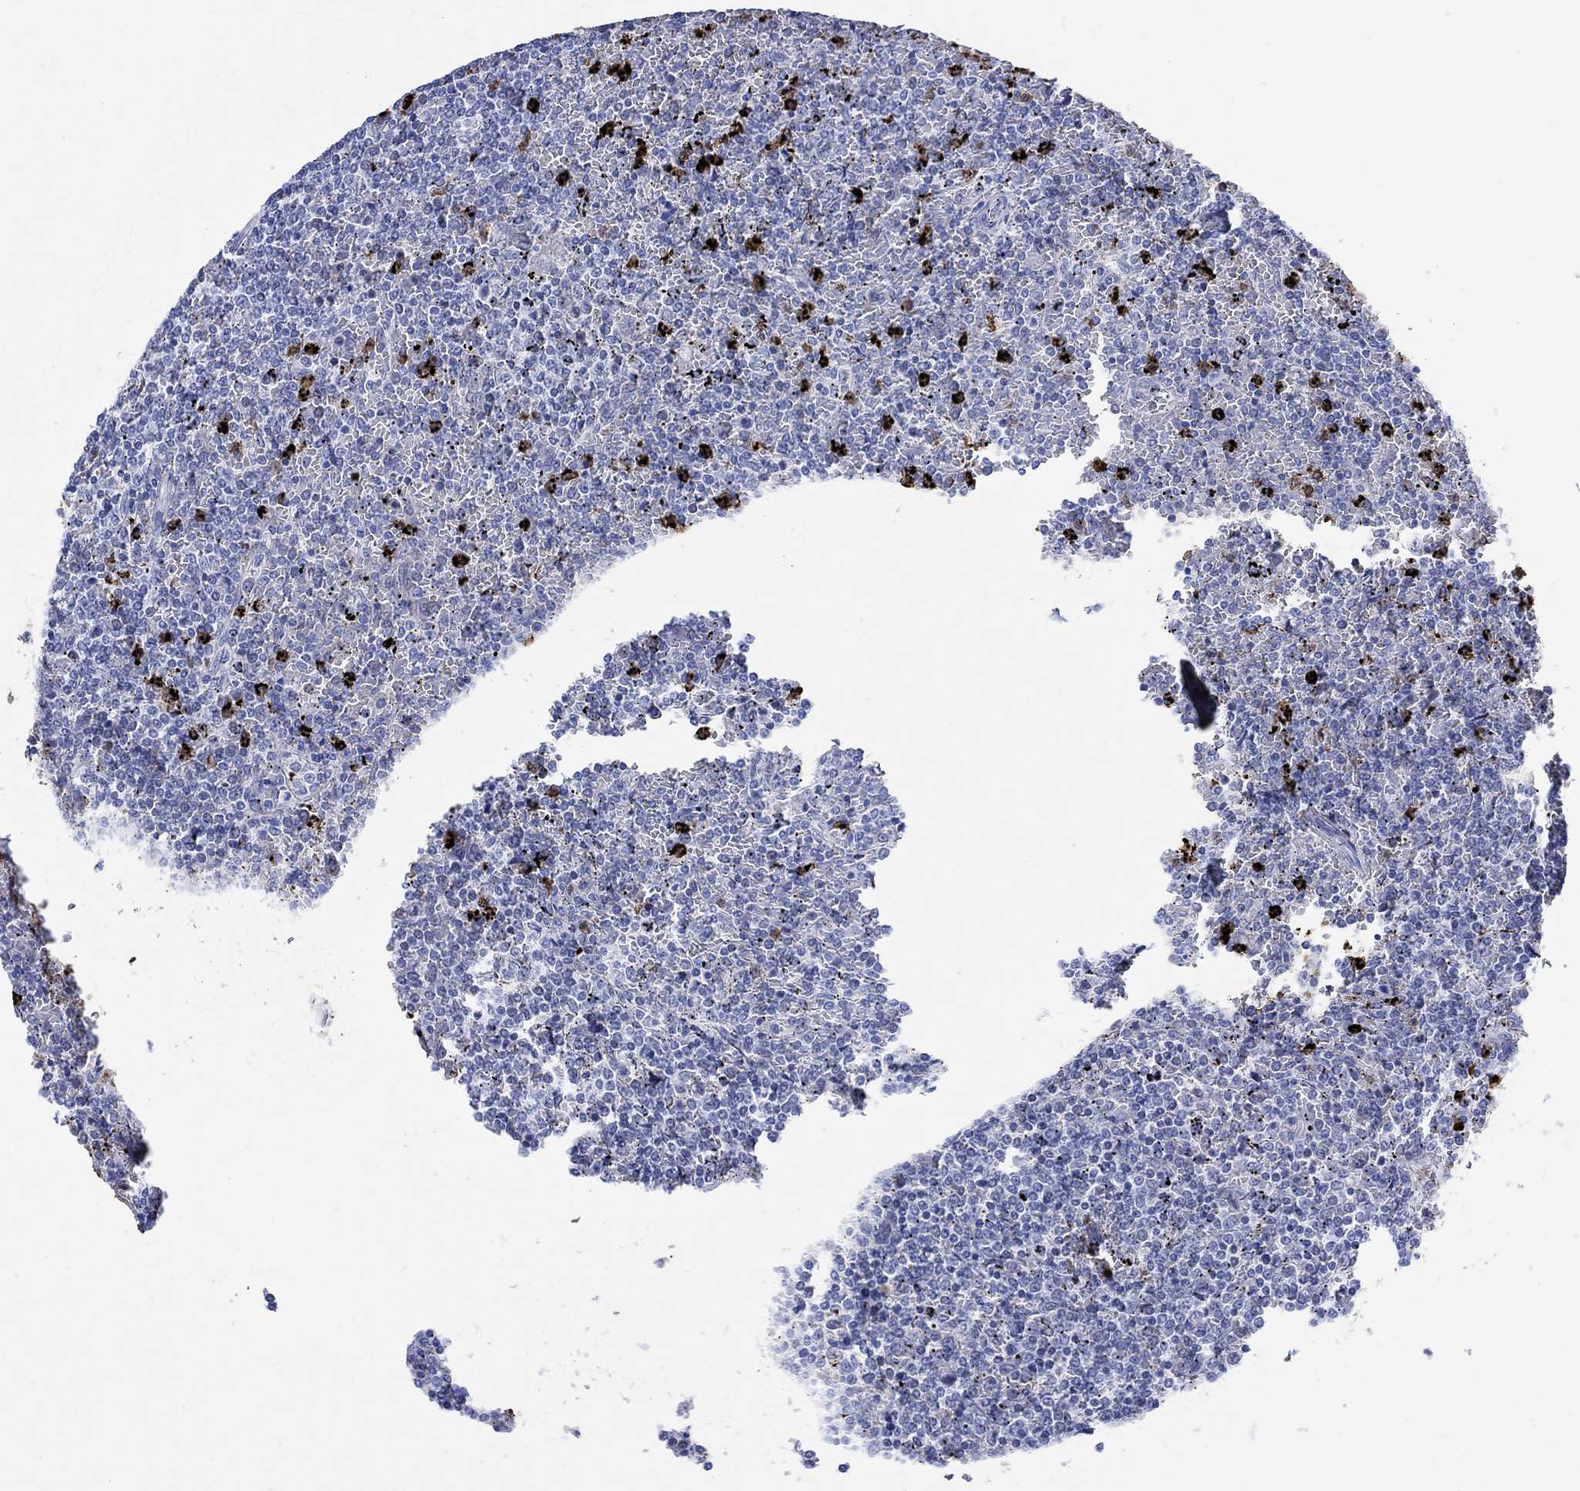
{"staining": {"intensity": "negative", "quantity": "none", "location": "none"}, "tissue": "lymphoma", "cell_type": "Tumor cells", "image_type": "cancer", "snomed": [{"axis": "morphology", "description": "Malignant lymphoma, non-Hodgkin's type, Low grade"}, {"axis": "topography", "description": "Spleen"}], "caption": "Micrograph shows no protein positivity in tumor cells of lymphoma tissue. (Brightfield microscopy of DAB IHC at high magnification).", "gene": "LINGO3", "patient": {"sex": "female", "age": 77}}